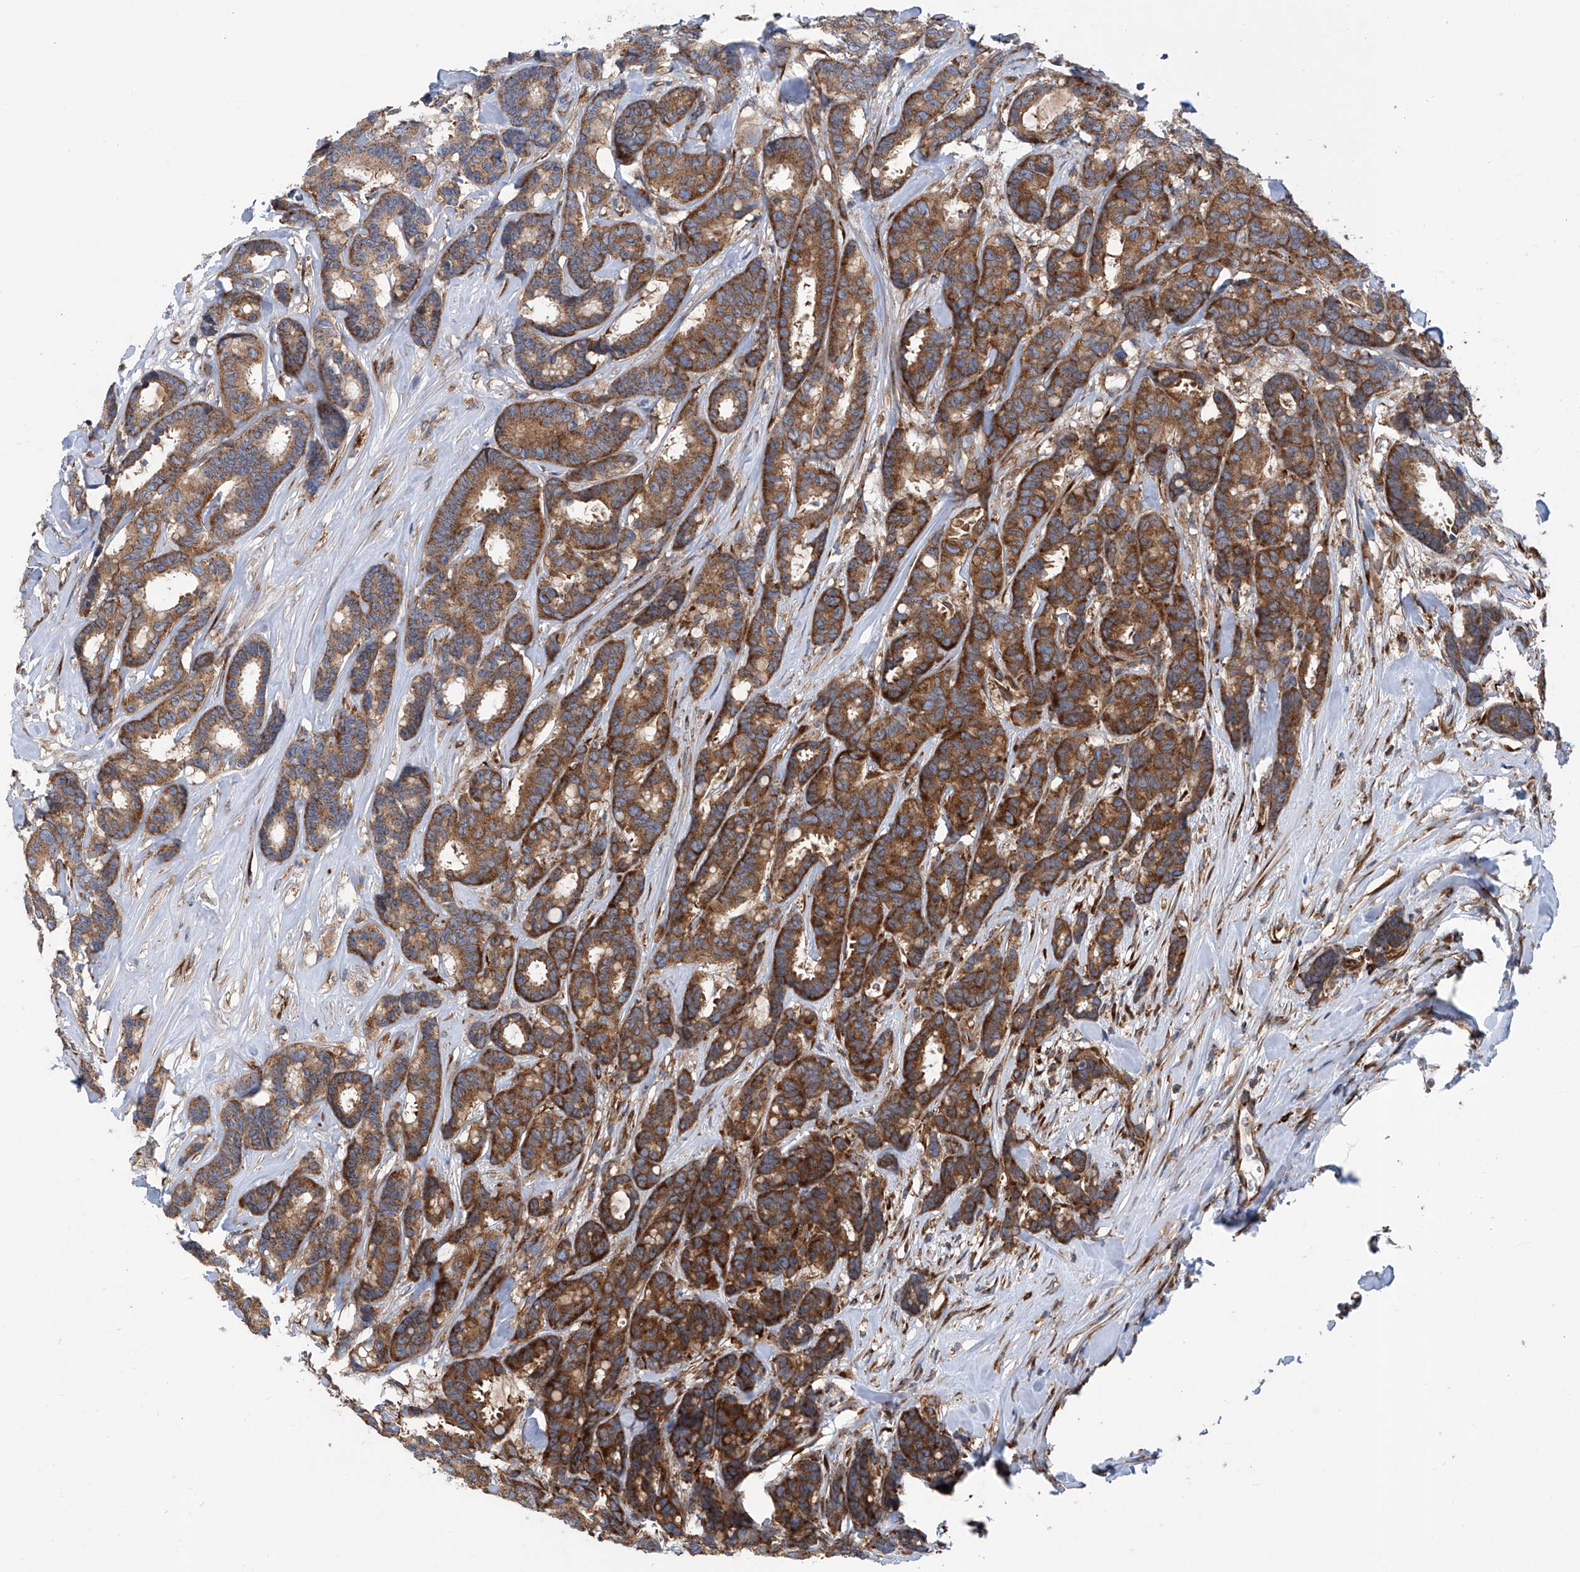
{"staining": {"intensity": "strong", "quantity": ">75%", "location": "cytoplasmic/membranous"}, "tissue": "breast cancer", "cell_type": "Tumor cells", "image_type": "cancer", "snomed": [{"axis": "morphology", "description": "Duct carcinoma"}, {"axis": "topography", "description": "Breast"}], "caption": "About >75% of tumor cells in breast cancer show strong cytoplasmic/membranous protein positivity as visualized by brown immunohistochemical staining.", "gene": "SENP2", "patient": {"sex": "female", "age": 87}}